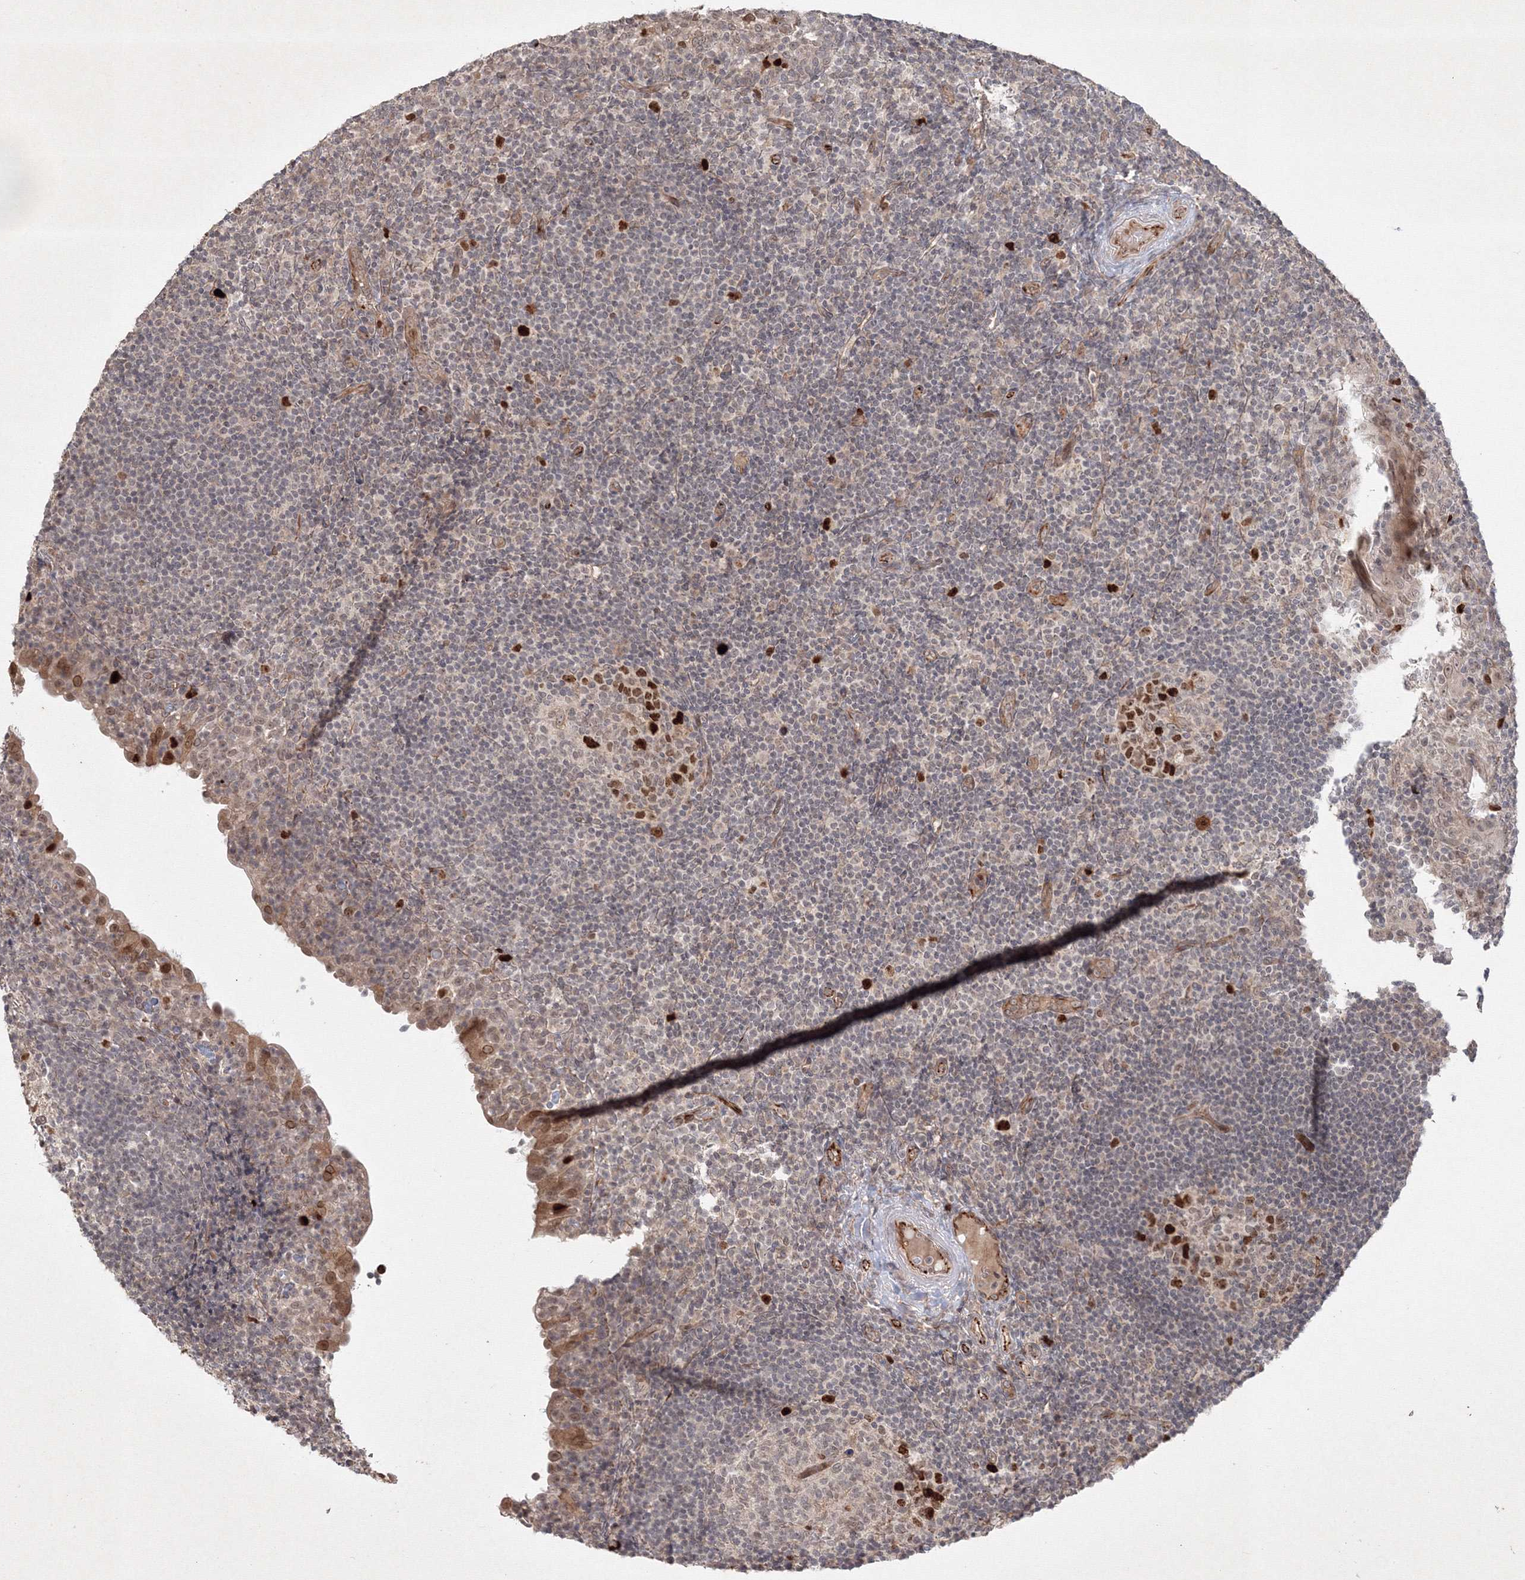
{"staining": {"intensity": "strong", "quantity": "<25%", "location": "nuclear"}, "tissue": "tonsil", "cell_type": "Germinal center cells", "image_type": "normal", "snomed": [{"axis": "morphology", "description": "Normal tissue, NOS"}, {"axis": "topography", "description": "Tonsil"}], "caption": "An immunohistochemistry micrograph of normal tissue is shown. Protein staining in brown shows strong nuclear positivity in tonsil within germinal center cells. (brown staining indicates protein expression, while blue staining denotes nuclei).", "gene": "KIF20A", "patient": {"sex": "female", "age": 40}}